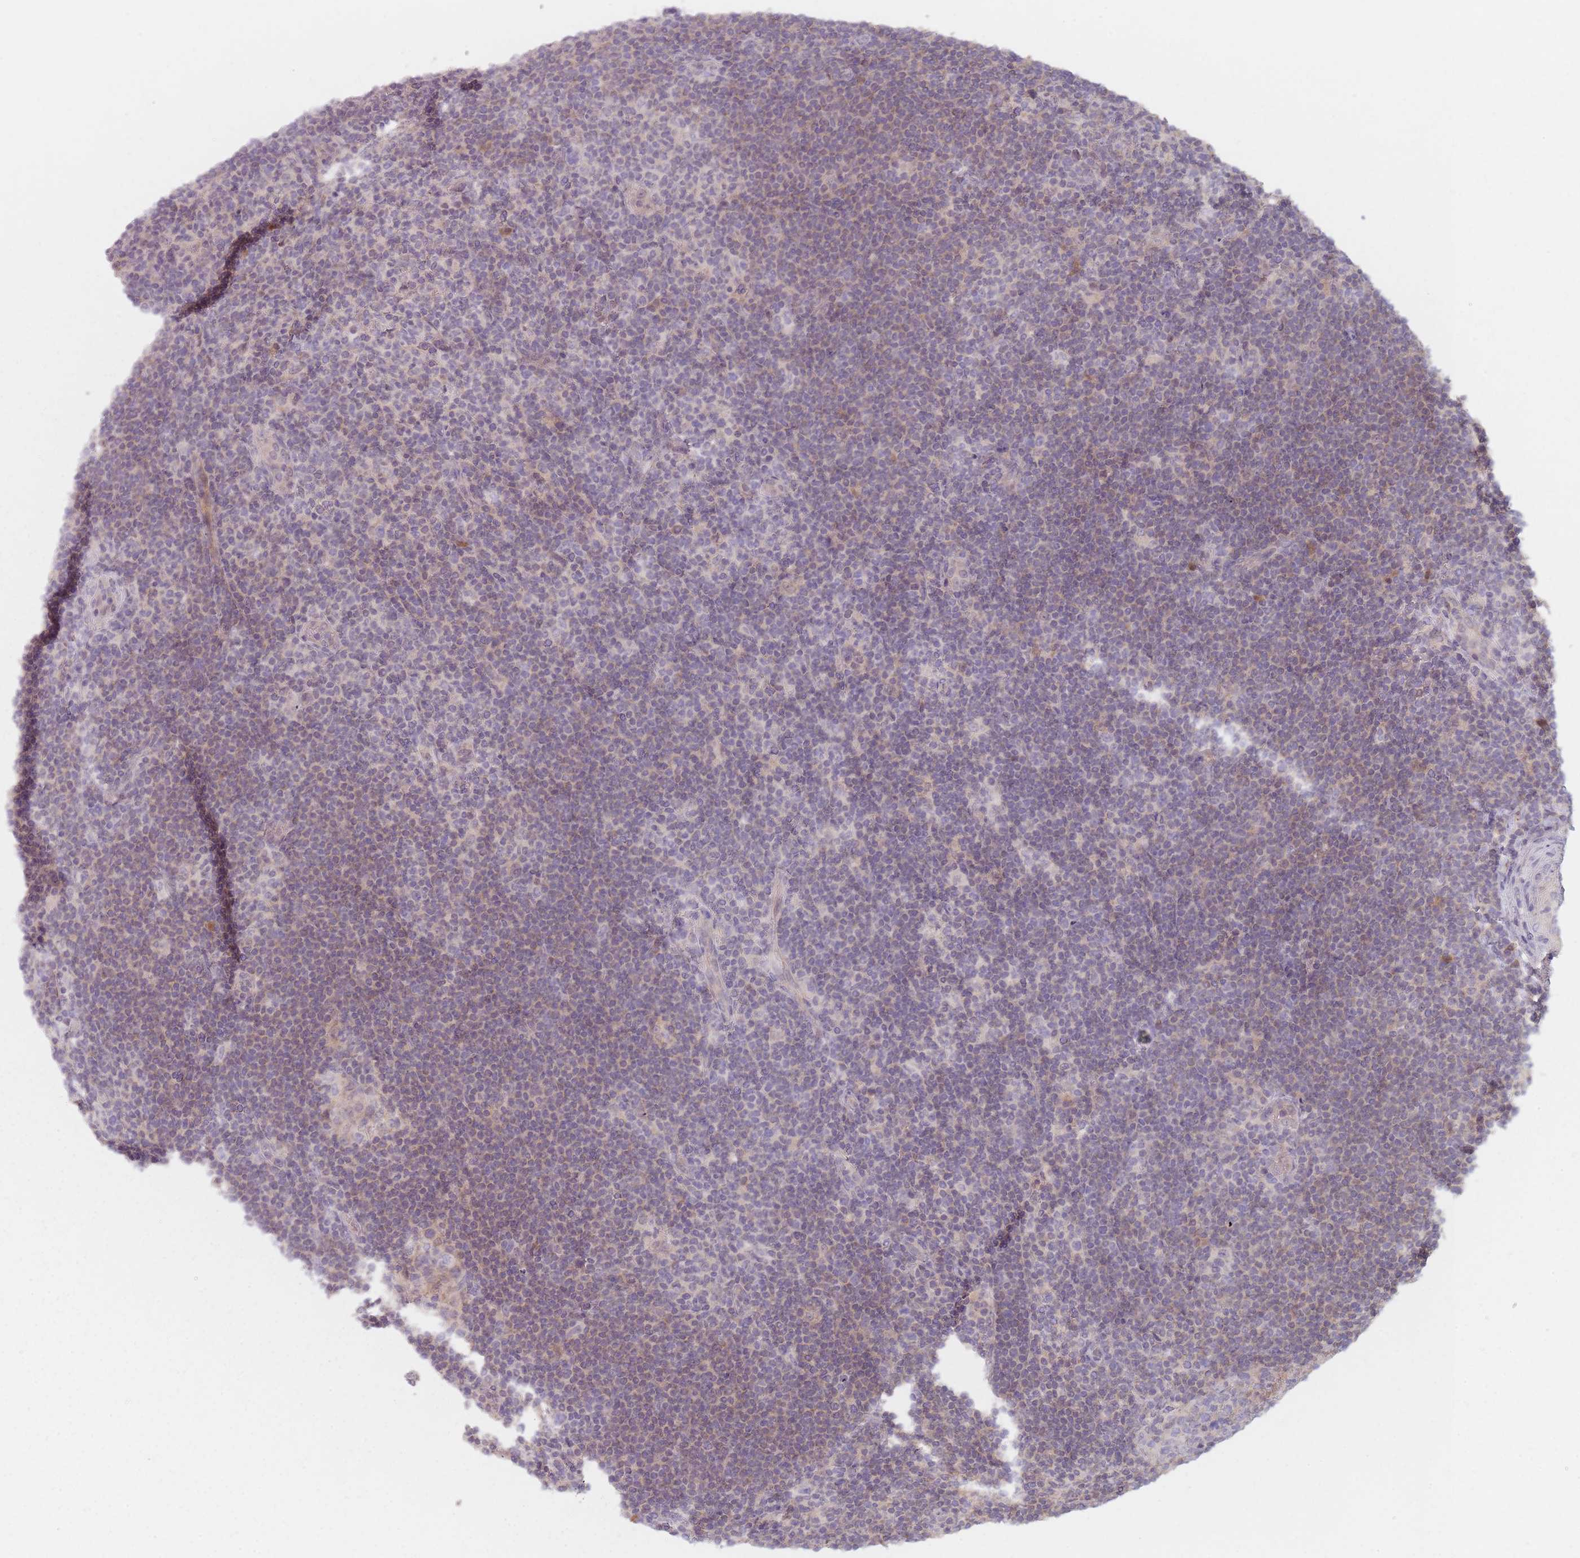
{"staining": {"intensity": "negative", "quantity": "none", "location": "none"}, "tissue": "lymphoma", "cell_type": "Tumor cells", "image_type": "cancer", "snomed": [{"axis": "morphology", "description": "Hodgkin's disease, NOS"}, {"axis": "topography", "description": "Lymph node"}], "caption": "This is a image of IHC staining of Hodgkin's disease, which shows no positivity in tumor cells. (Immunohistochemistry, brightfield microscopy, high magnification).", "gene": "NAXE", "patient": {"sex": "female", "age": 57}}